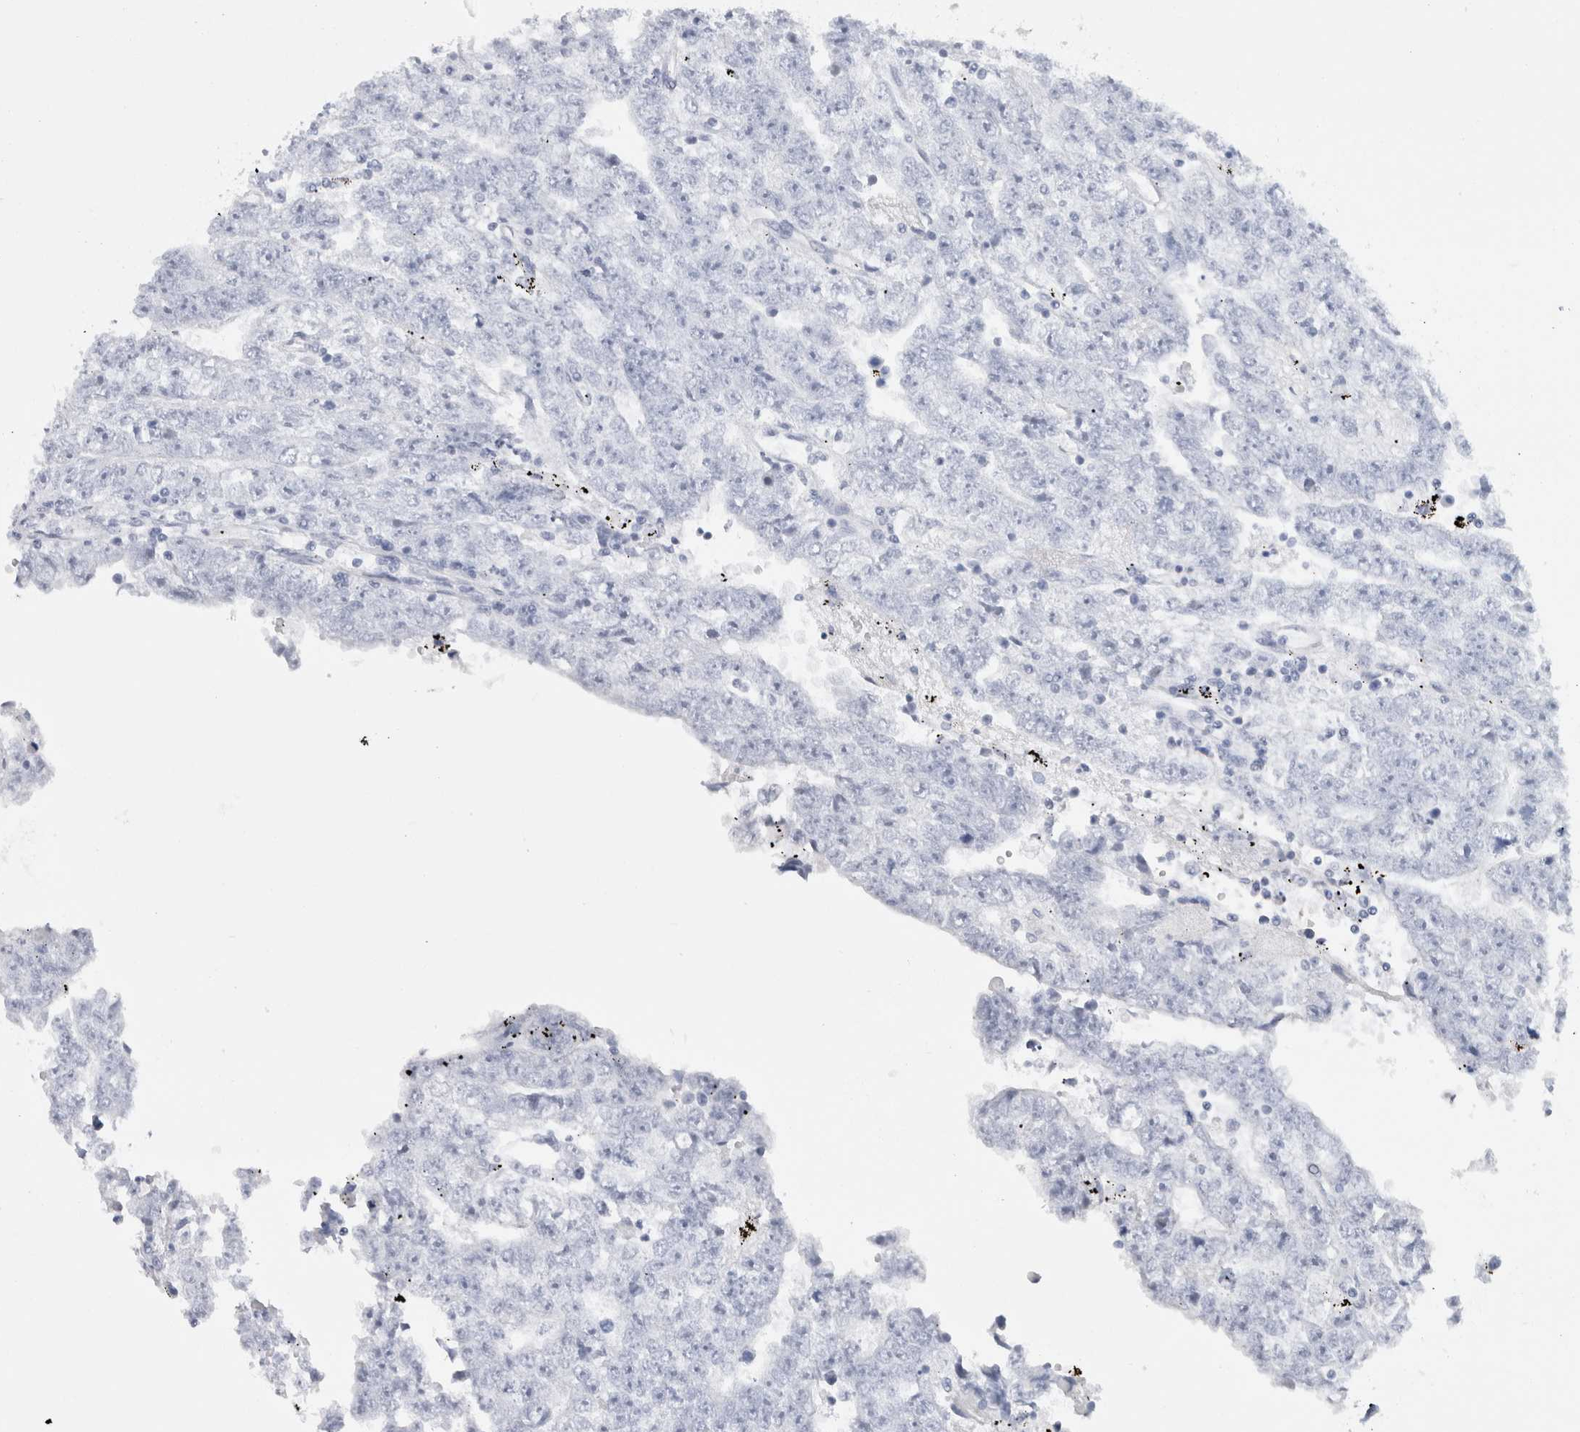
{"staining": {"intensity": "negative", "quantity": "none", "location": "none"}, "tissue": "testis cancer", "cell_type": "Tumor cells", "image_type": "cancer", "snomed": [{"axis": "morphology", "description": "Carcinoma, Embryonal, NOS"}, {"axis": "topography", "description": "Testis"}], "caption": "Testis embryonal carcinoma stained for a protein using immunohistochemistry exhibits no expression tumor cells.", "gene": "CERS3", "patient": {"sex": "male", "age": 25}}